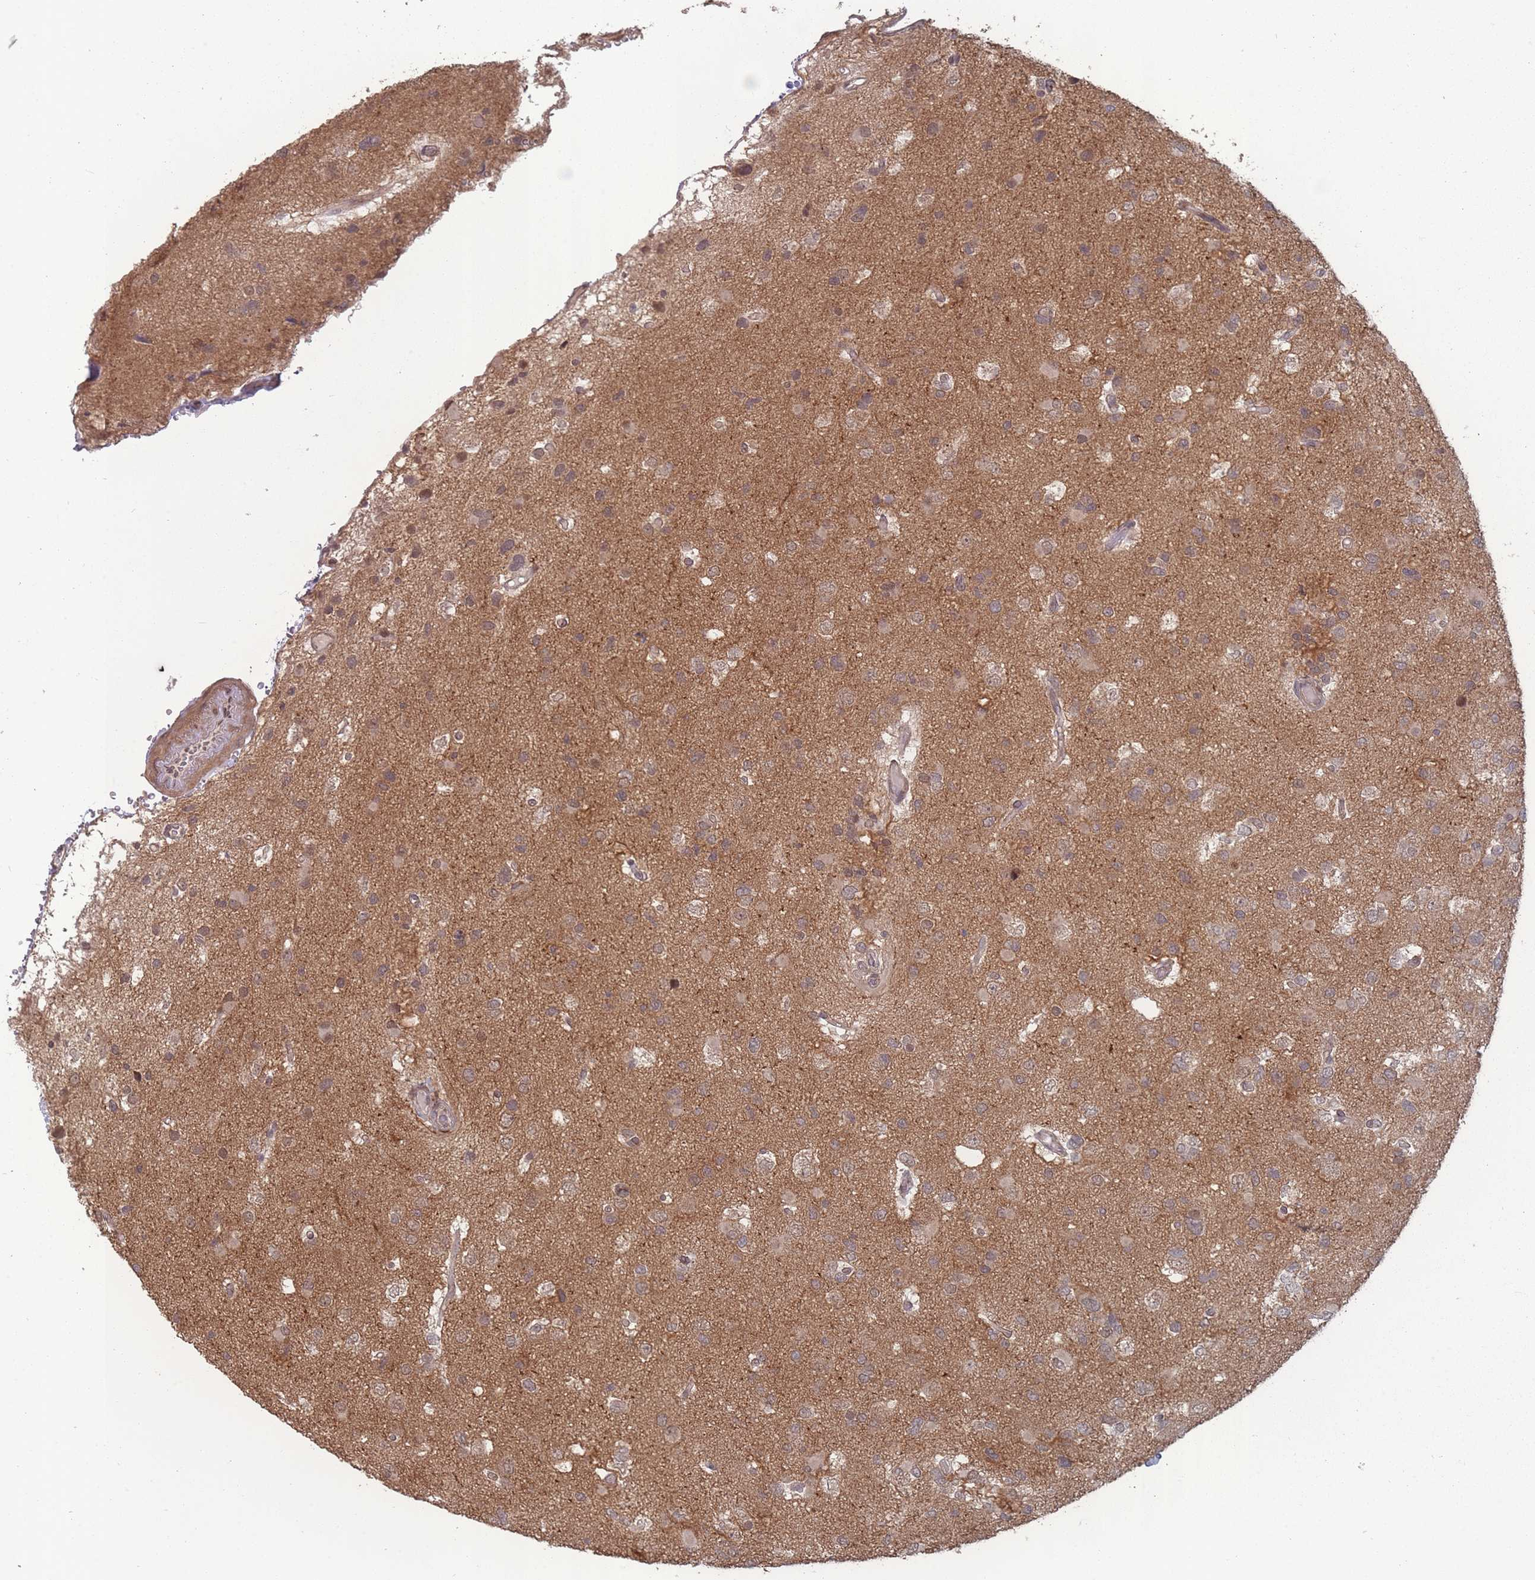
{"staining": {"intensity": "weak", "quantity": "25%-75%", "location": "cytoplasmic/membranous"}, "tissue": "glioma", "cell_type": "Tumor cells", "image_type": "cancer", "snomed": [{"axis": "morphology", "description": "Glioma, malignant, High grade"}, {"axis": "topography", "description": "Brain"}], "caption": "This is a histology image of immunohistochemistry staining of glioma, which shows weak staining in the cytoplasmic/membranous of tumor cells.", "gene": "CNTRL", "patient": {"sex": "male", "age": 53}}